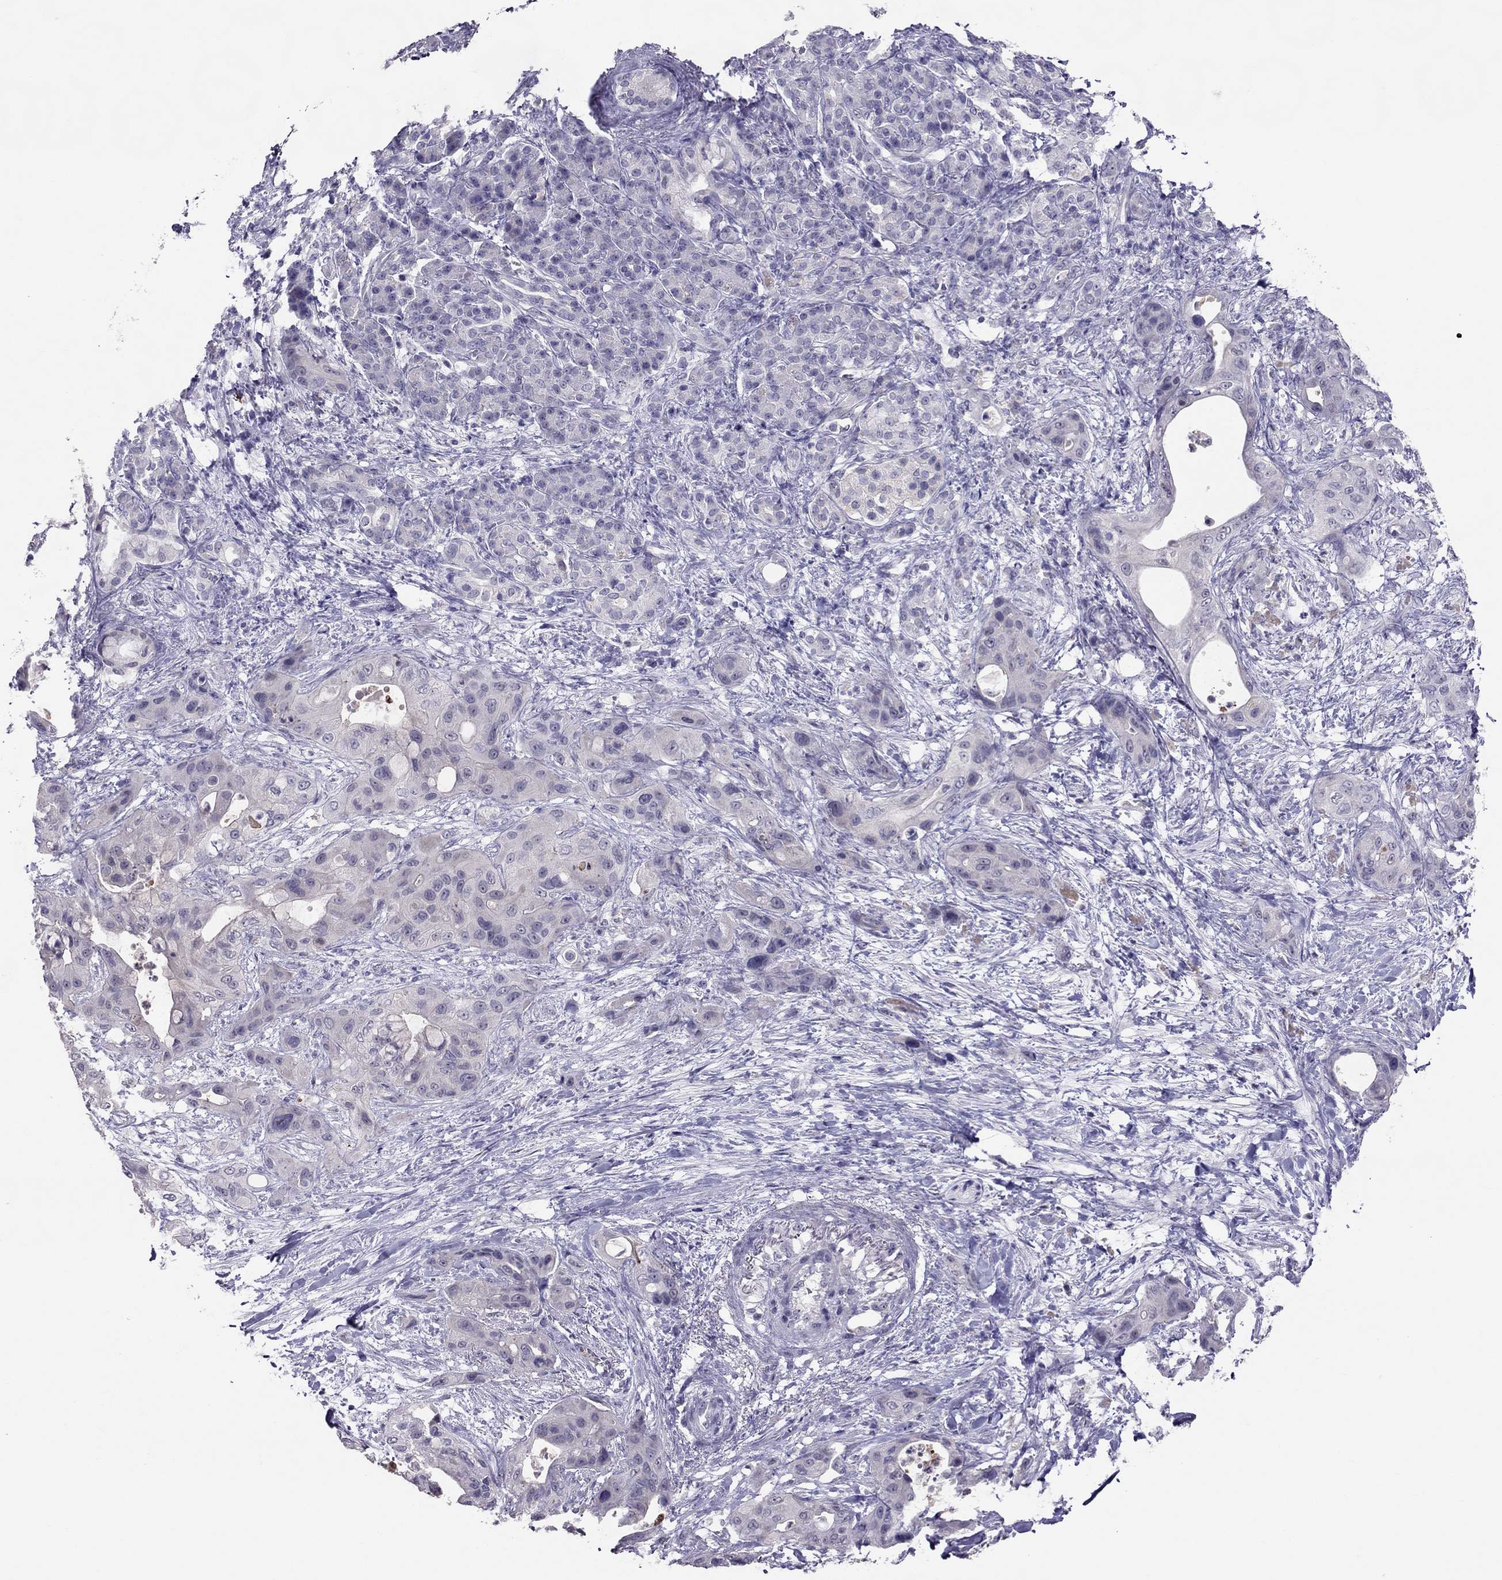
{"staining": {"intensity": "negative", "quantity": "none", "location": "none"}, "tissue": "pancreatic cancer", "cell_type": "Tumor cells", "image_type": "cancer", "snomed": [{"axis": "morphology", "description": "Adenocarcinoma, NOS"}, {"axis": "topography", "description": "Pancreas"}], "caption": "Human pancreatic adenocarcinoma stained for a protein using immunohistochemistry shows no positivity in tumor cells.", "gene": "LRRC46", "patient": {"sex": "male", "age": 71}}